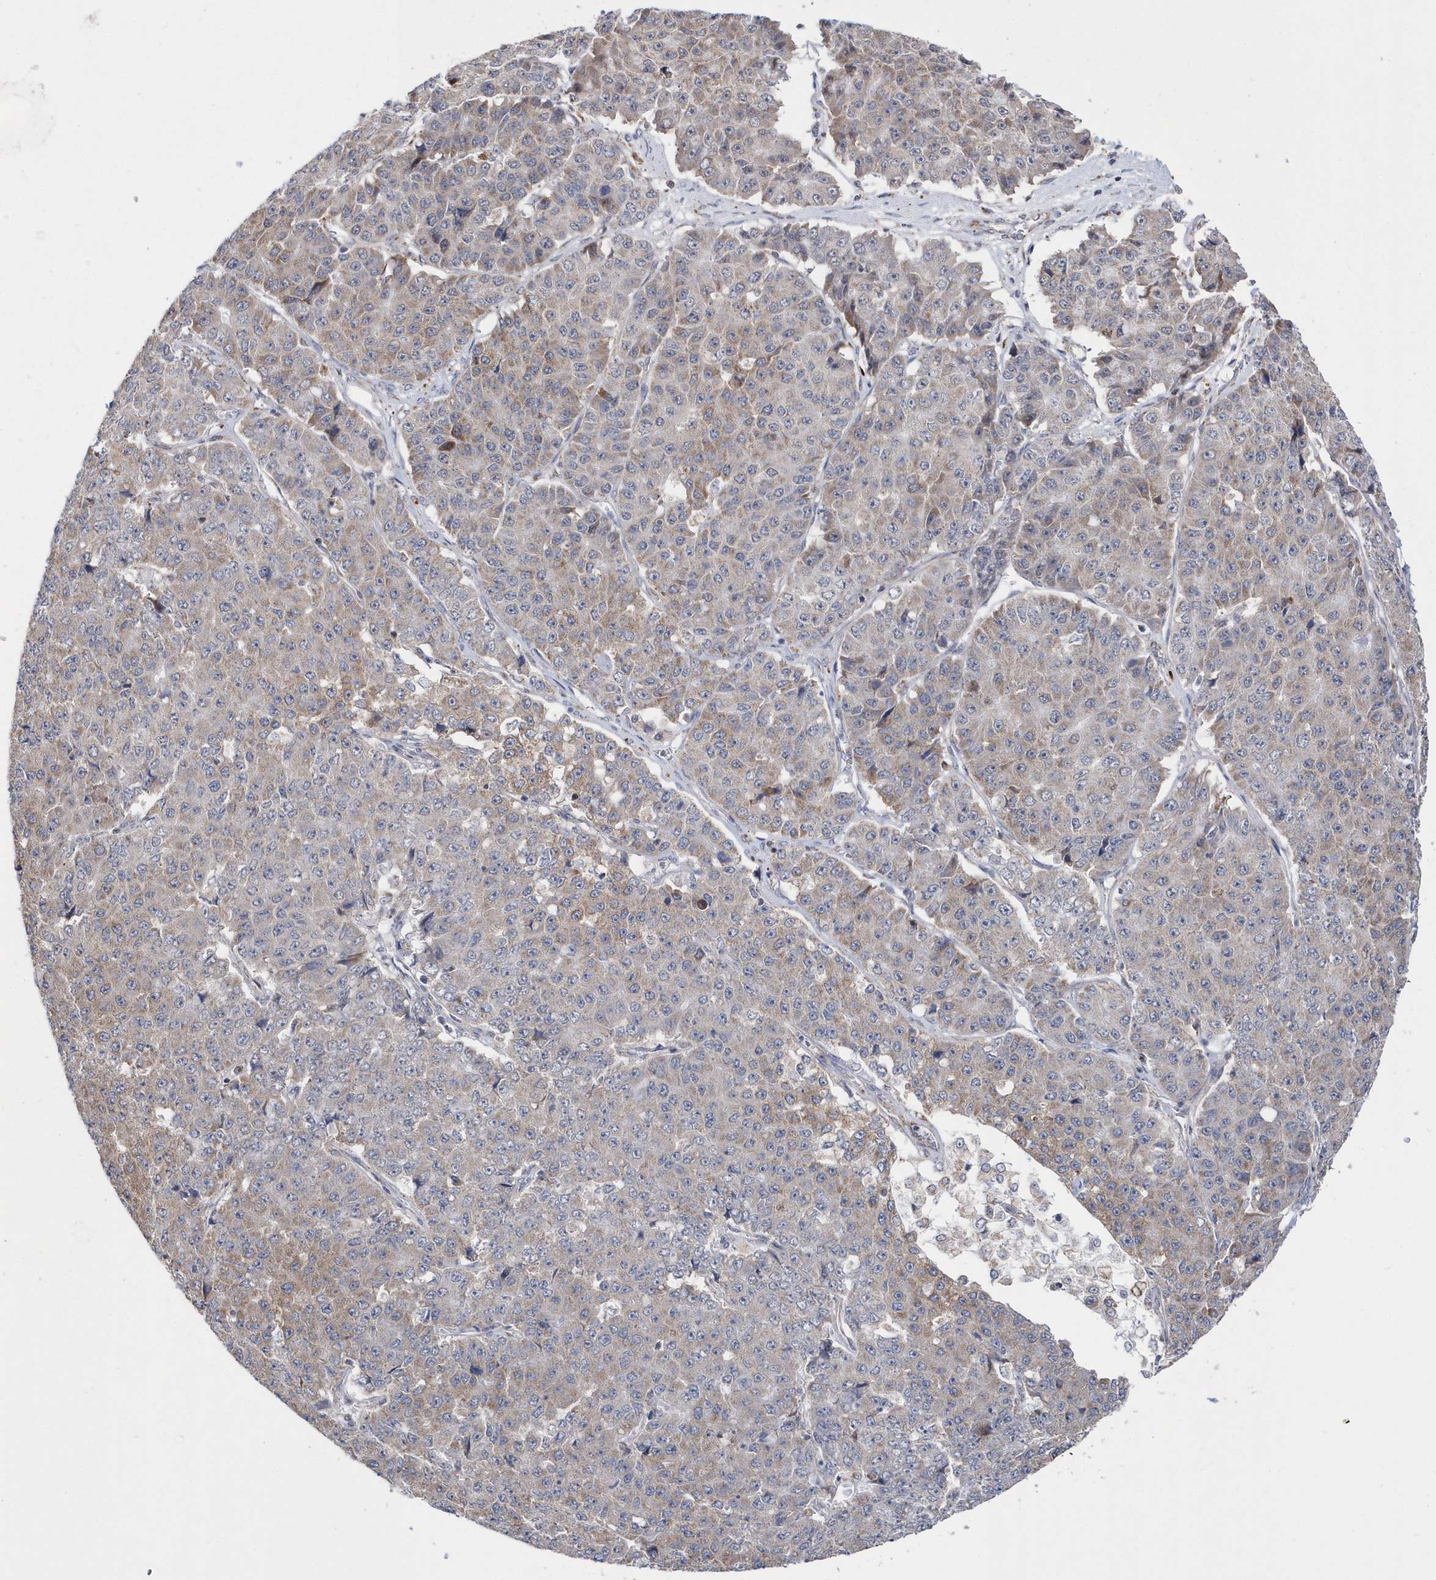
{"staining": {"intensity": "weak", "quantity": "25%-75%", "location": "cytoplasmic/membranous"}, "tissue": "pancreatic cancer", "cell_type": "Tumor cells", "image_type": "cancer", "snomed": [{"axis": "morphology", "description": "Adenocarcinoma, NOS"}, {"axis": "topography", "description": "Pancreas"}], "caption": "An IHC micrograph of neoplastic tissue is shown. Protein staining in brown labels weak cytoplasmic/membranous positivity in pancreatic adenocarcinoma within tumor cells.", "gene": "SPATA5", "patient": {"sex": "male", "age": 50}}